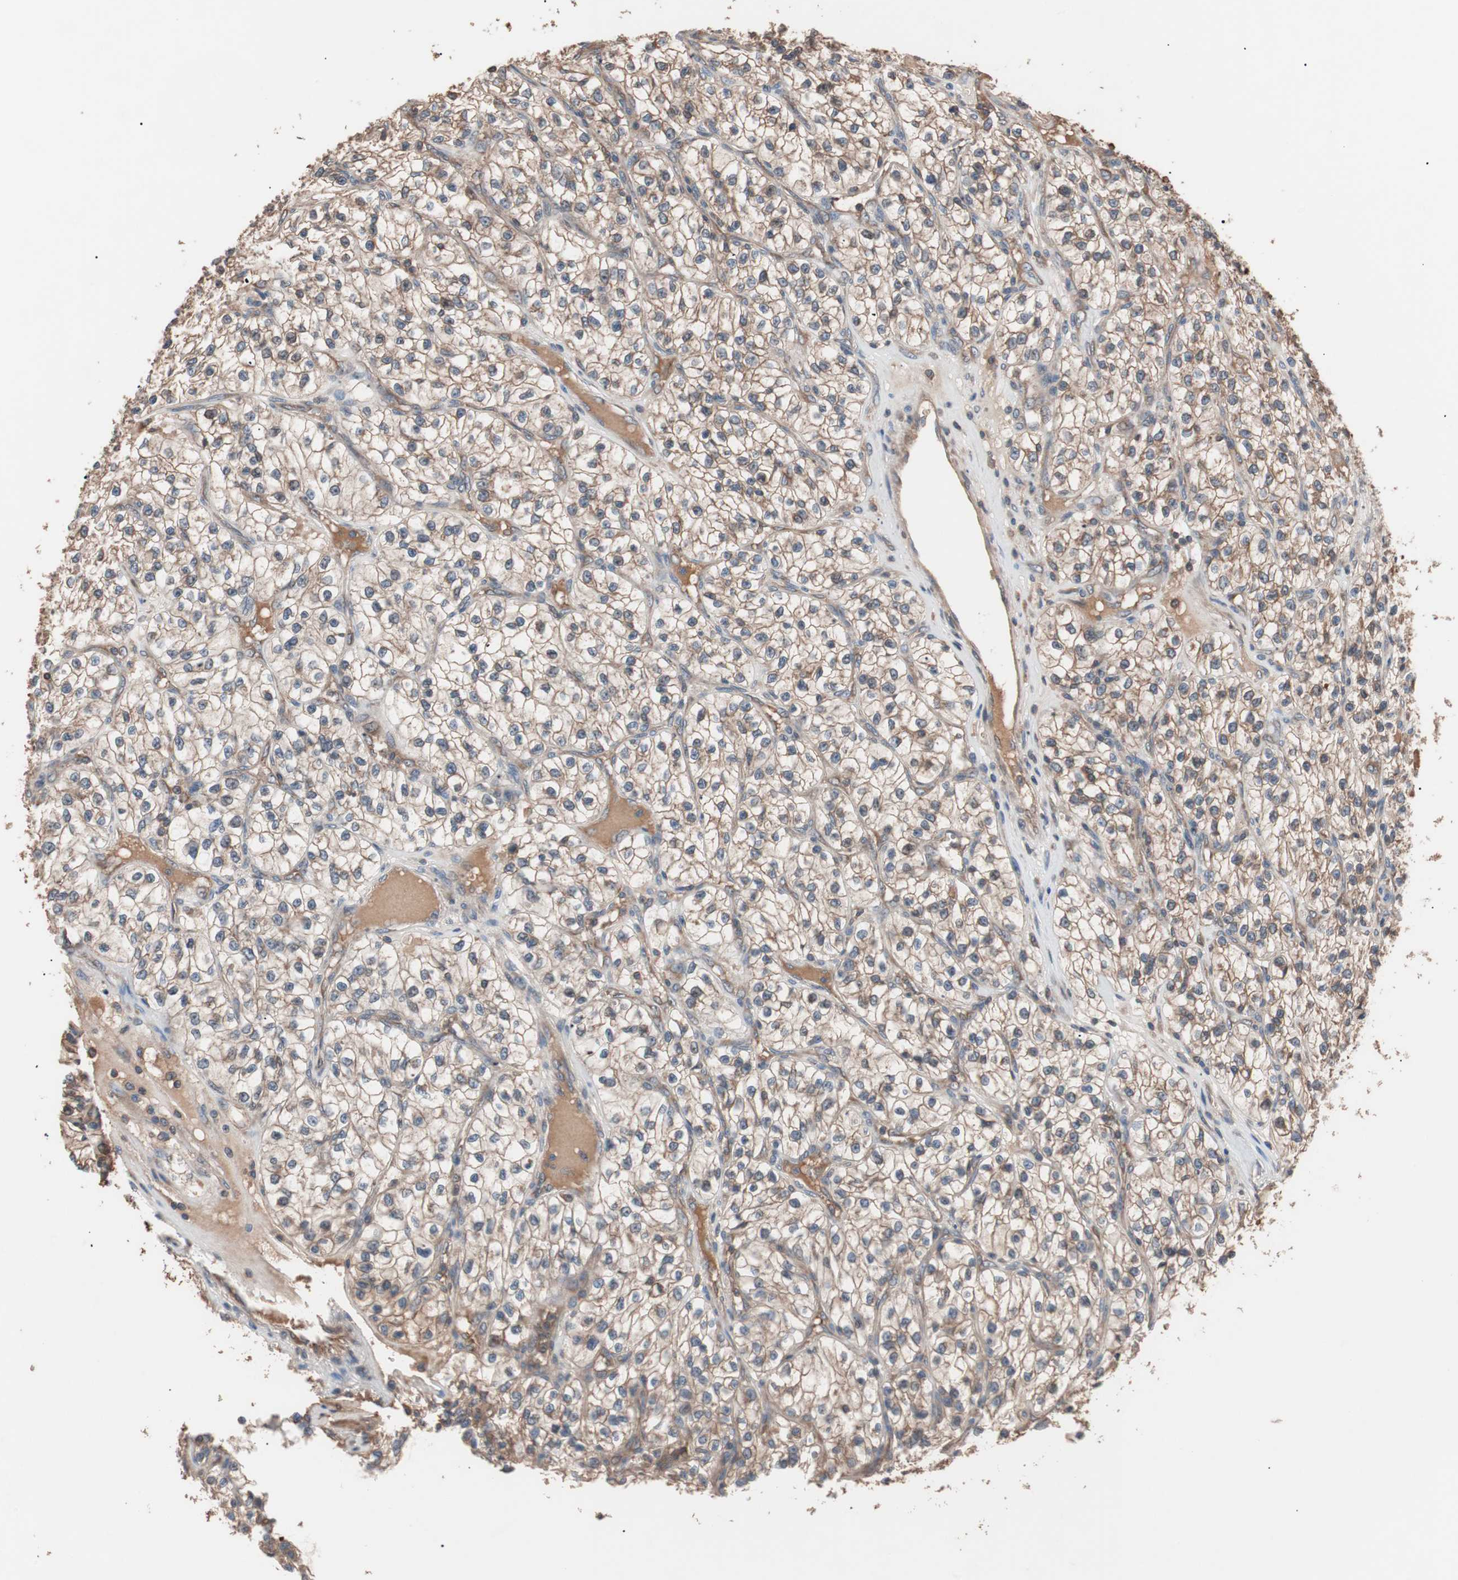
{"staining": {"intensity": "moderate", "quantity": ">75%", "location": "cytoplasmic/membranous"}, "tissue": "renal cancer", "cell_type": "Tumor cells", "image_type": "cancer", "snomed": [{"axis": "morphology", "description": "Adenocarcinoma, NOS"}, {"axis": "topography", "description": "Kidney"}], "caption": "Moderate cytoplasmic/membranous protein positivity is appreciated in about >75% of tumor cells in adenocarcinoma (renal).", "gene": "GLYCTK", "patient": {"sex": "female", "age": 57}}